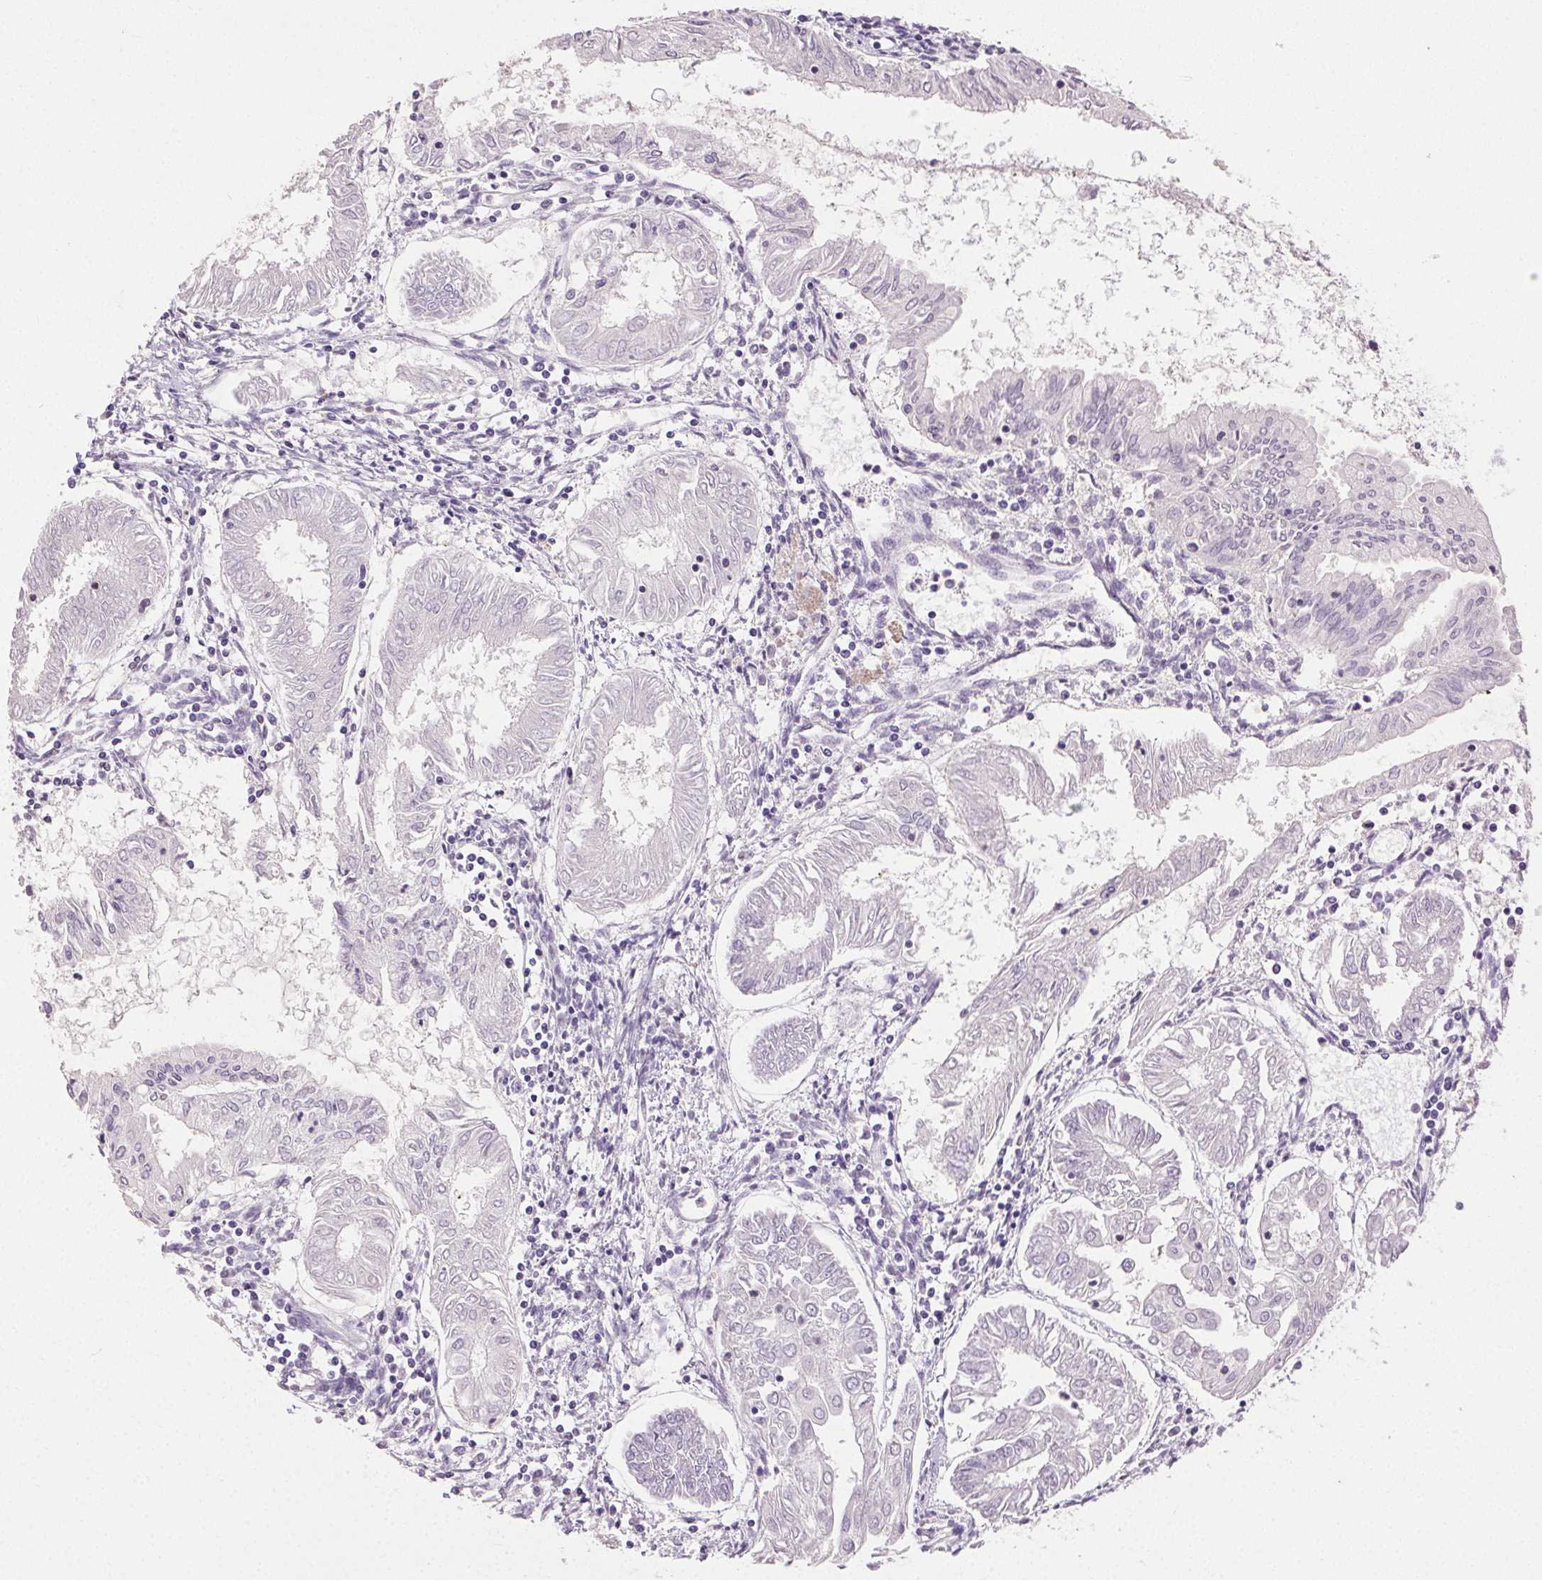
{"staining": {"intensity": "negative", "quantity": "none", "location": "none"}, "tissue": "endometrial cancer", "cell_type": "Tumor cells", "image_type": "cancer", "snomed": [{"axis": "morphology", "description": "Adenocarcinoma, NOS"}, {"axis": "topography", "description": "Endometrium"}], "caption": "The immunohistochemistry (IHC) histopathology image has no significant staining in tumor cells of endometrial cancer (adenocarcinoma) tissue. The staining was performed using DAB (3,3'-diaminobenzidine) to visualize the protein expression in brown, while the nuclei were stained in blue with hematoxylin (Magnification: 20x).", "gene": "AKAP5", "patient": {"sex": "female", "age": 68}}